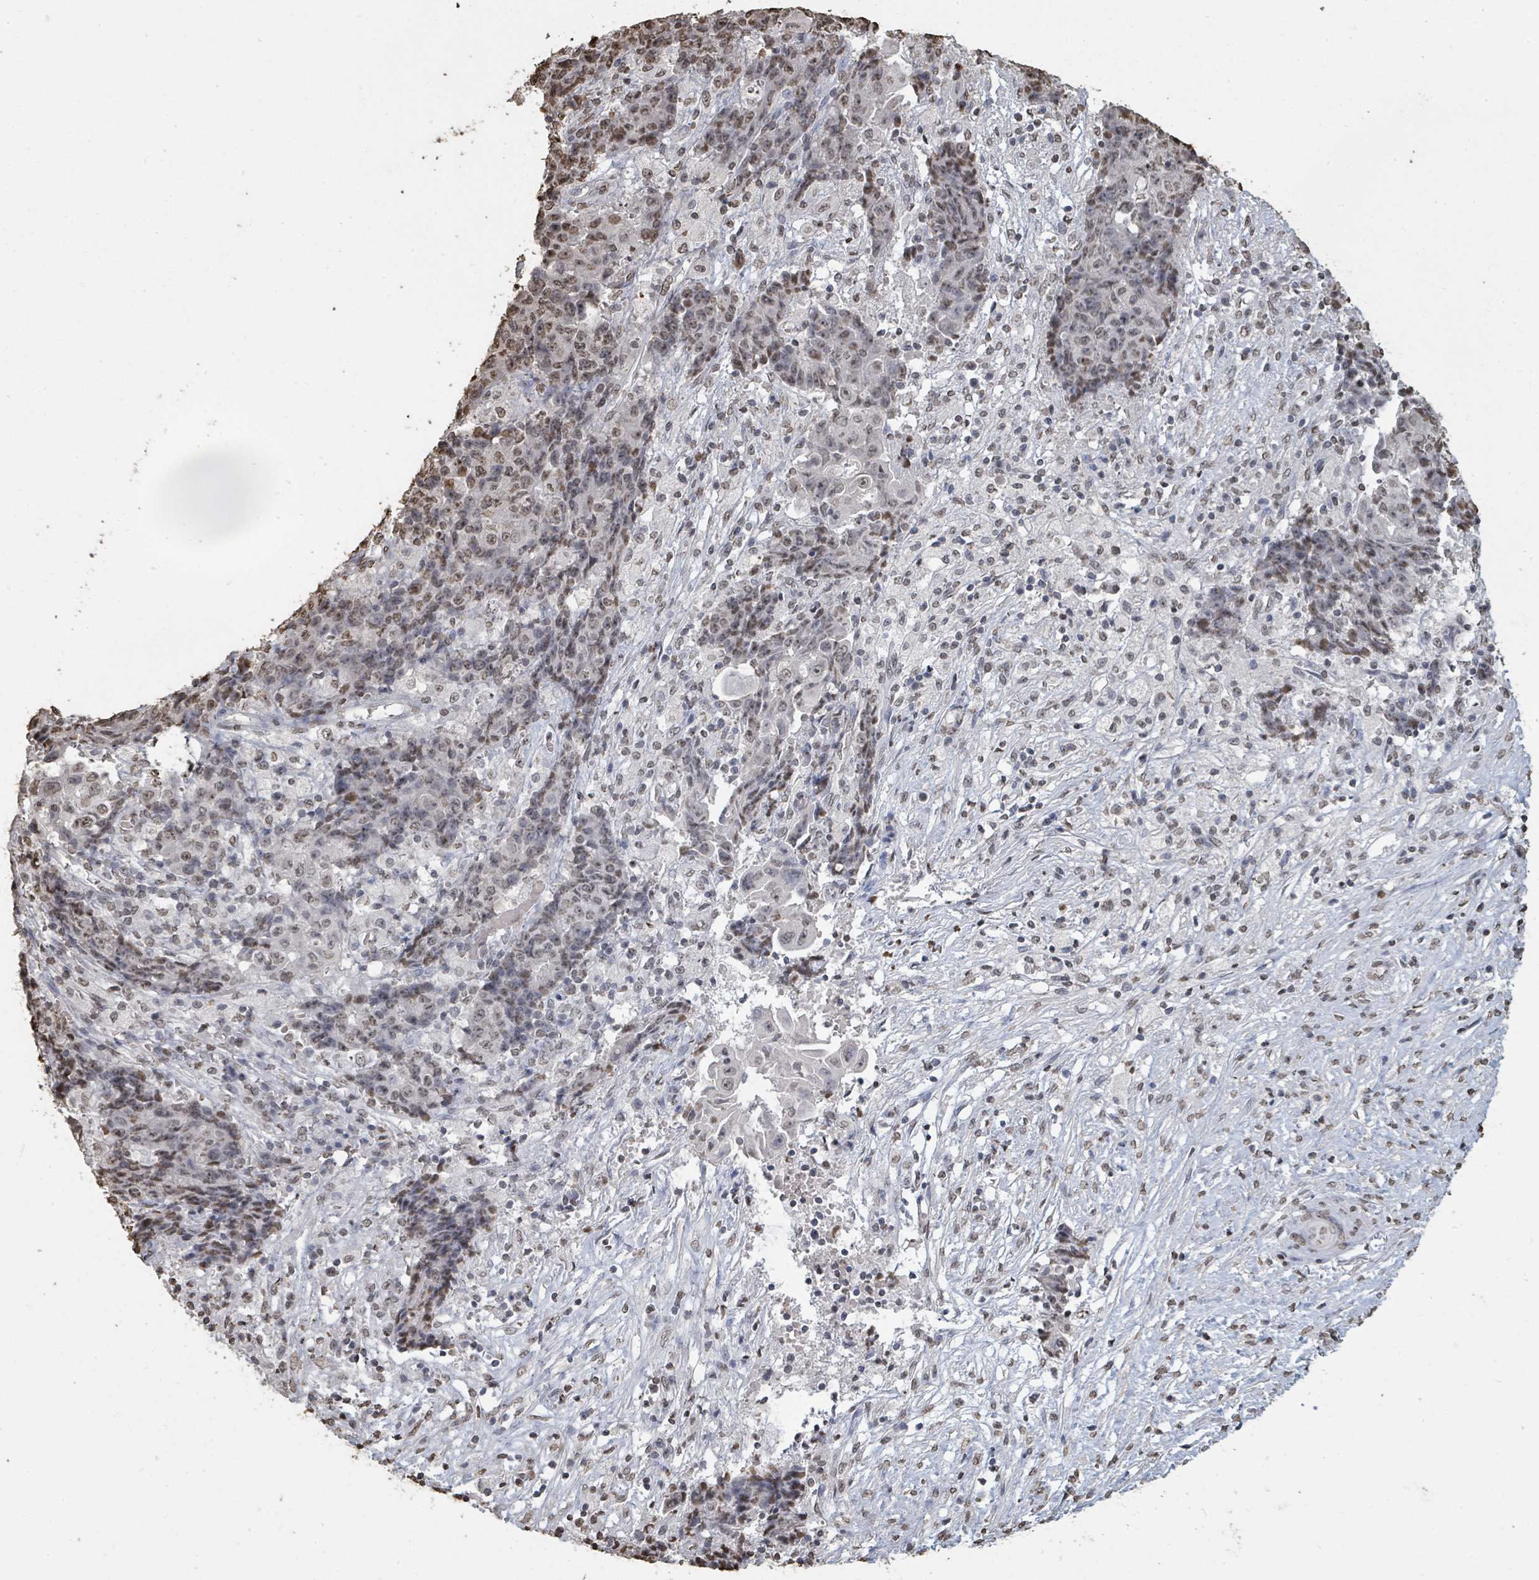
{"staining": {"intensity": "moderate", "quantity": "<25%", "location": "nuclear"}, "tissue": "ovarian cancer", "cell_type": "Tumor cells", "image_type": "cancer", "snomed": [{"axis": "morphology", "description": "Carcinoma, endometroid"}, {"axis": "topography", "description": "Ovary"}], "caption": "The micrograph exhibits a brown stain indicating the presence of a protein in the nuclear of tumor cells in endometroid carcinoma (ovarian).", "gene": "MRPS12", "patient": {"sex": "female", "age": 42}}